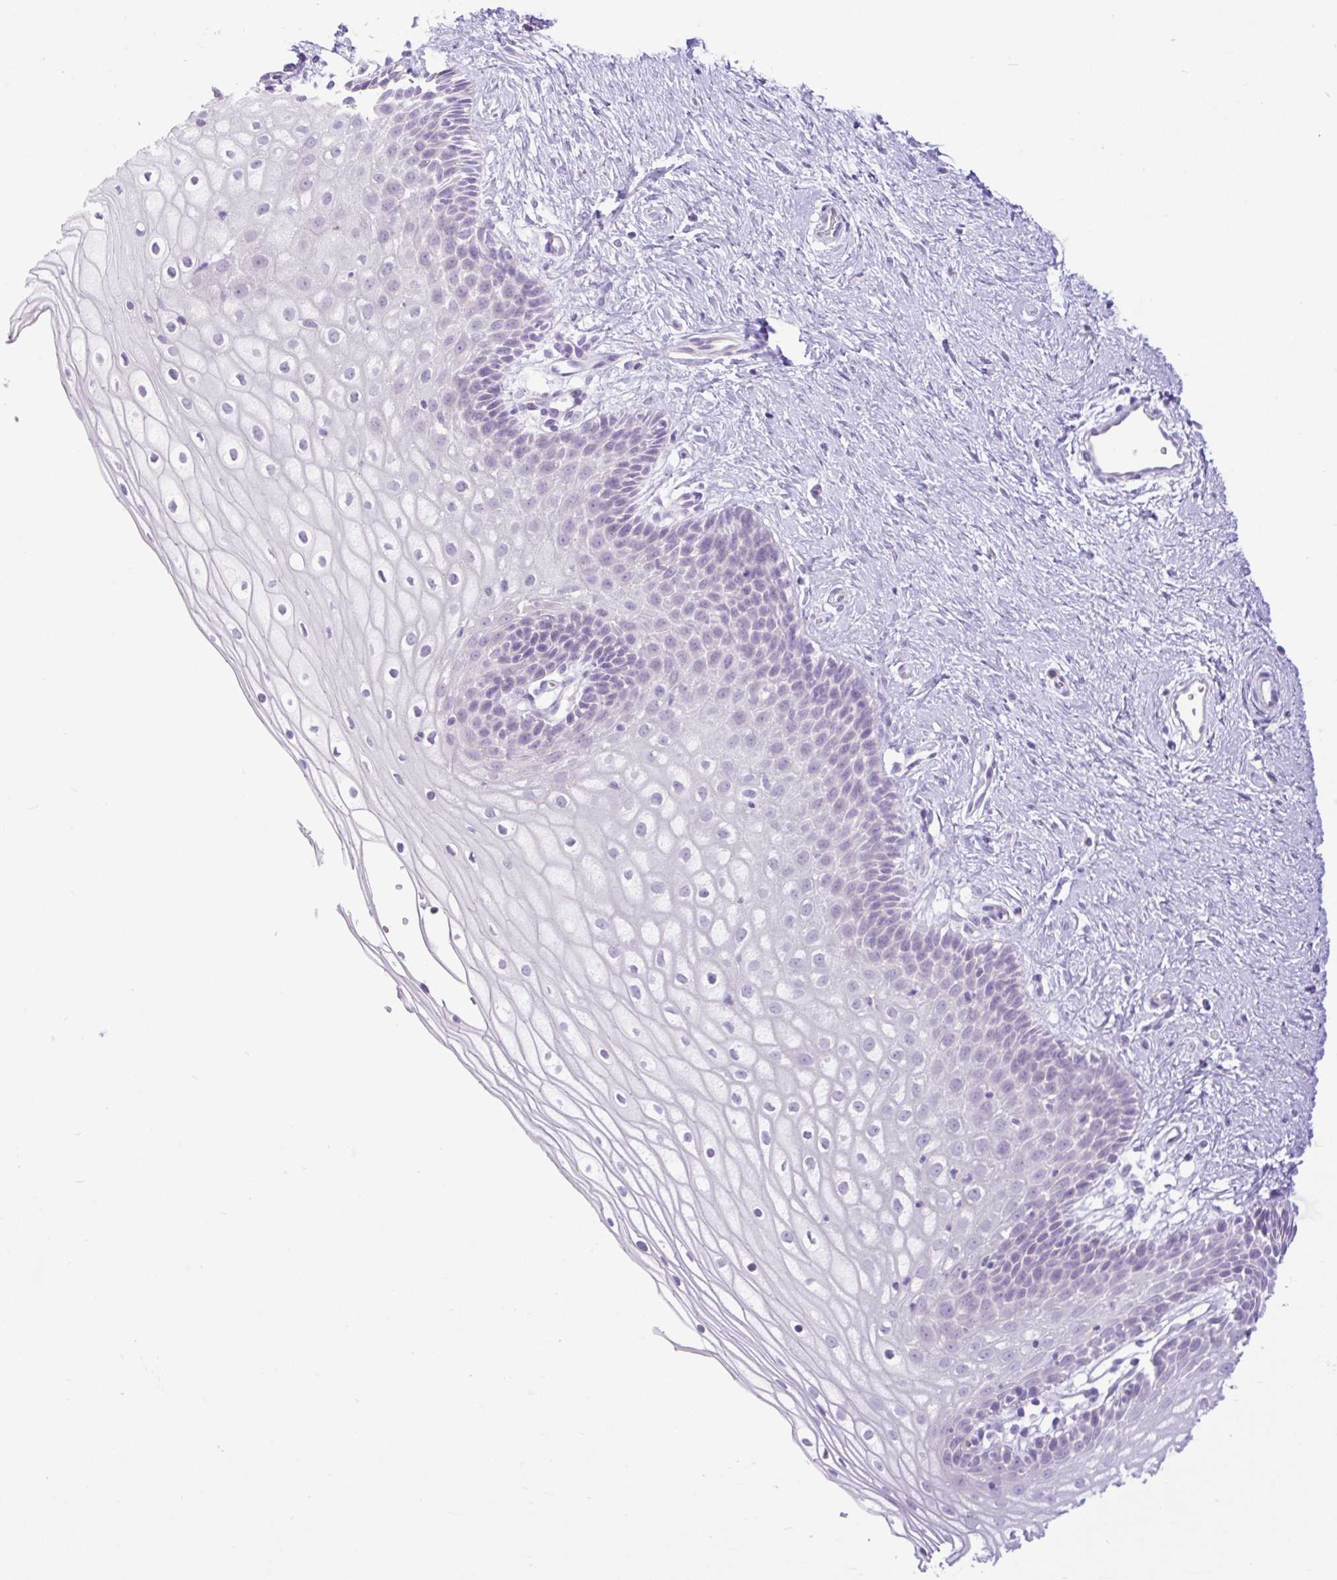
{"staining": {"intensity": "negative", "quantity": "none", "location": "none"}, "tissue": "cervix", "cell_type": "Glandular cells", "image_type": "normal", "snomed": [{"axis": "morphology", "description": "Normal tissue, NOS"}, {"axis": "topography", "description": "Cervix"}], "caption": "The micrograph shows no staining of glandular cells in benign cervix. The staining was performed using DAB (3,3'-diaminobenzidine) to visualize the protein expression in brown, while the nuclei were stained in blue with hematoxylin (Magnification: 20x).", "gene": "ZNF101", "patient": {"sex": "female", "age": 36}}